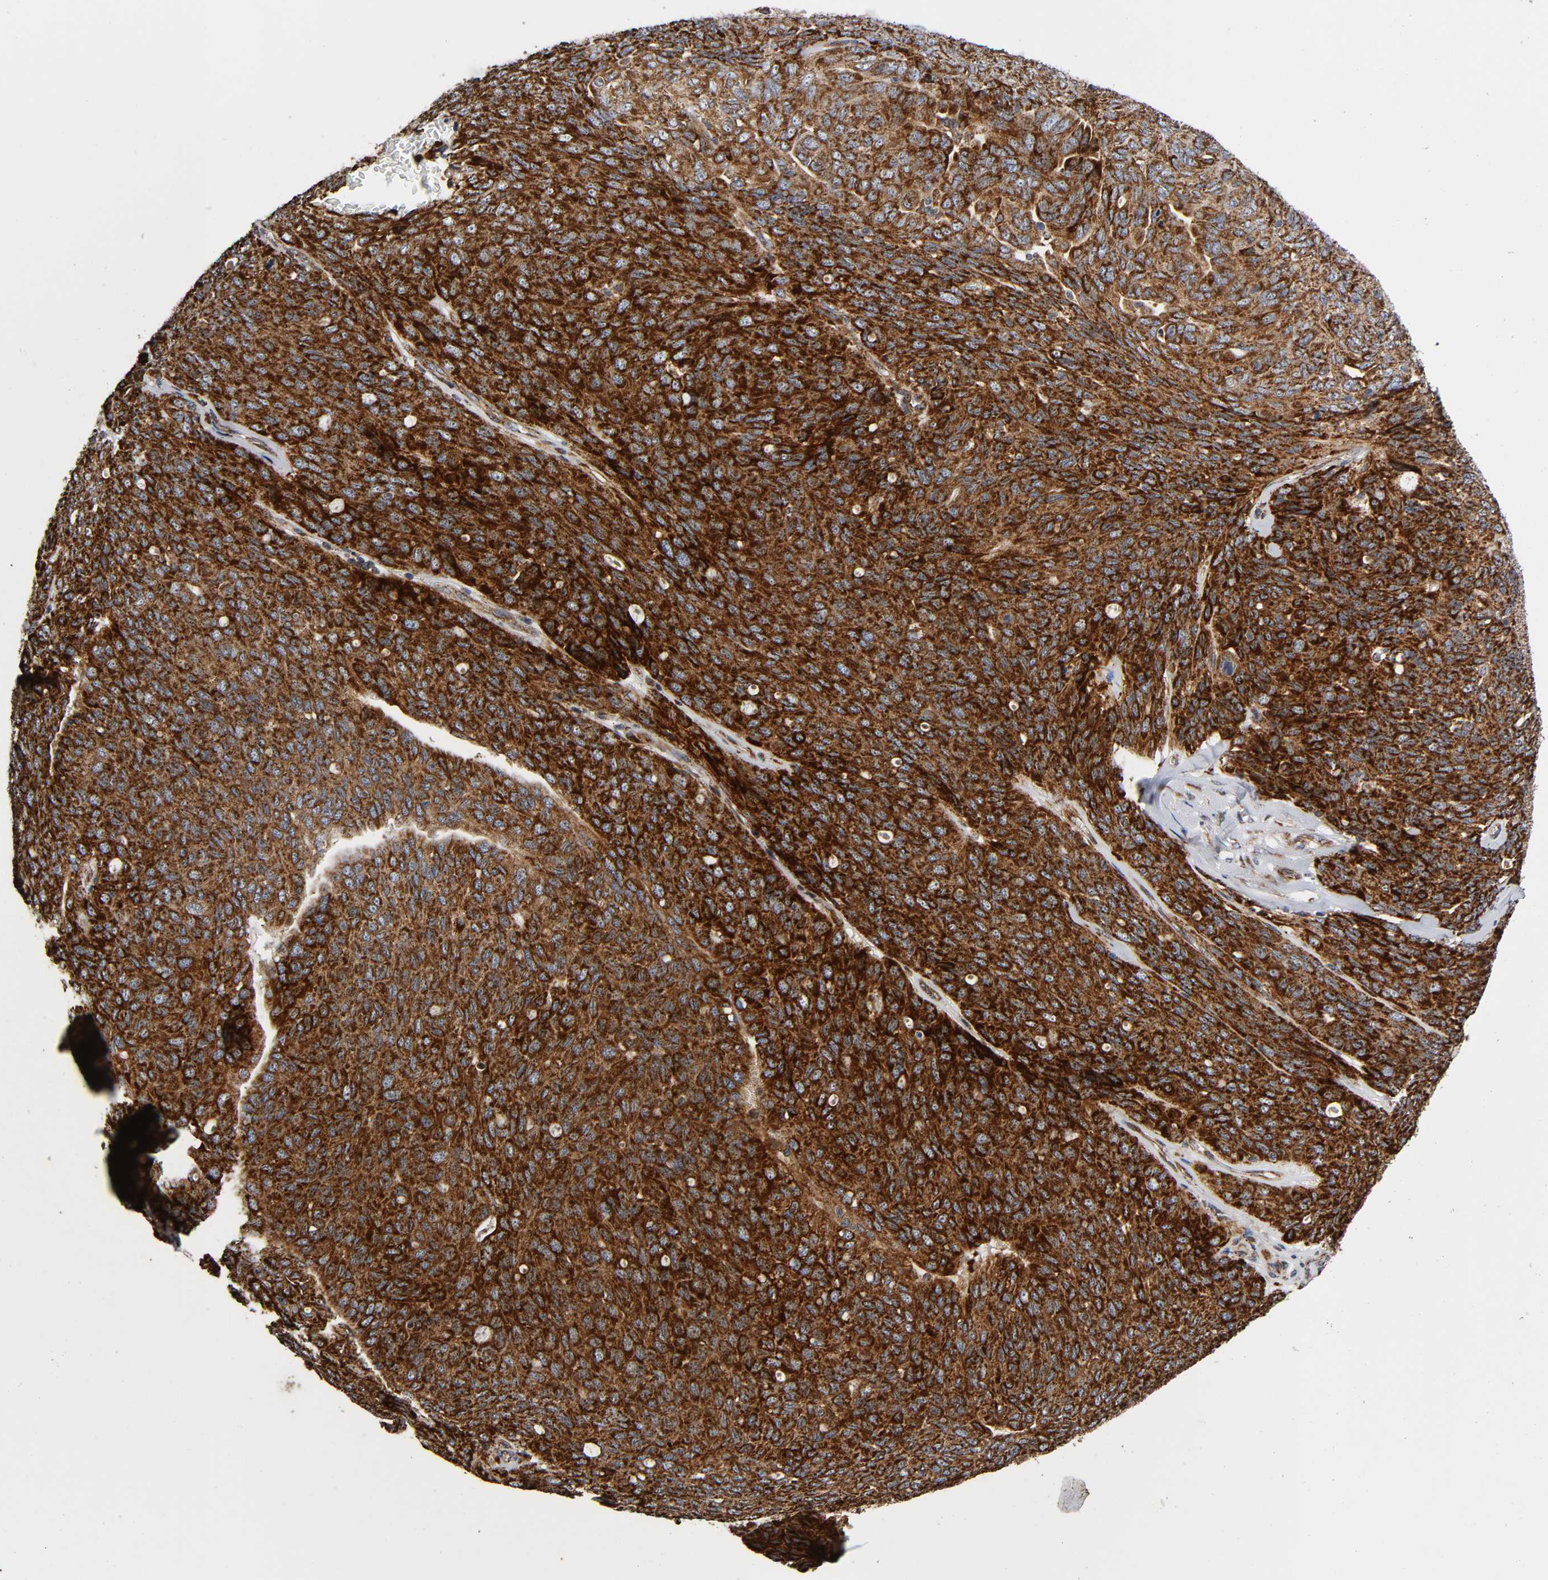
{"staining": {"intensity": "strong", "quantity": ">75%", "location": "cytoplasmic/membranous"}, "tissue": "ovarian cancer", "cell_type": "Tumor cells", "image_type": "cancer", "snomed": [{"axis": "morphology", "description": "Carcinoma, endometroid"}, {"axis": "topography", "description": "Ovary"}], "caption": "Tumor cells reveal strong cytoplasmic/membranous expression in about >75% of cells in ovarian cancer (endometroid carcinoma). The protein is shown in brown color, while the nuclei are stained blue.", "gene": "MAP3K1", "patient": {"sex": "female", "age": 60}}